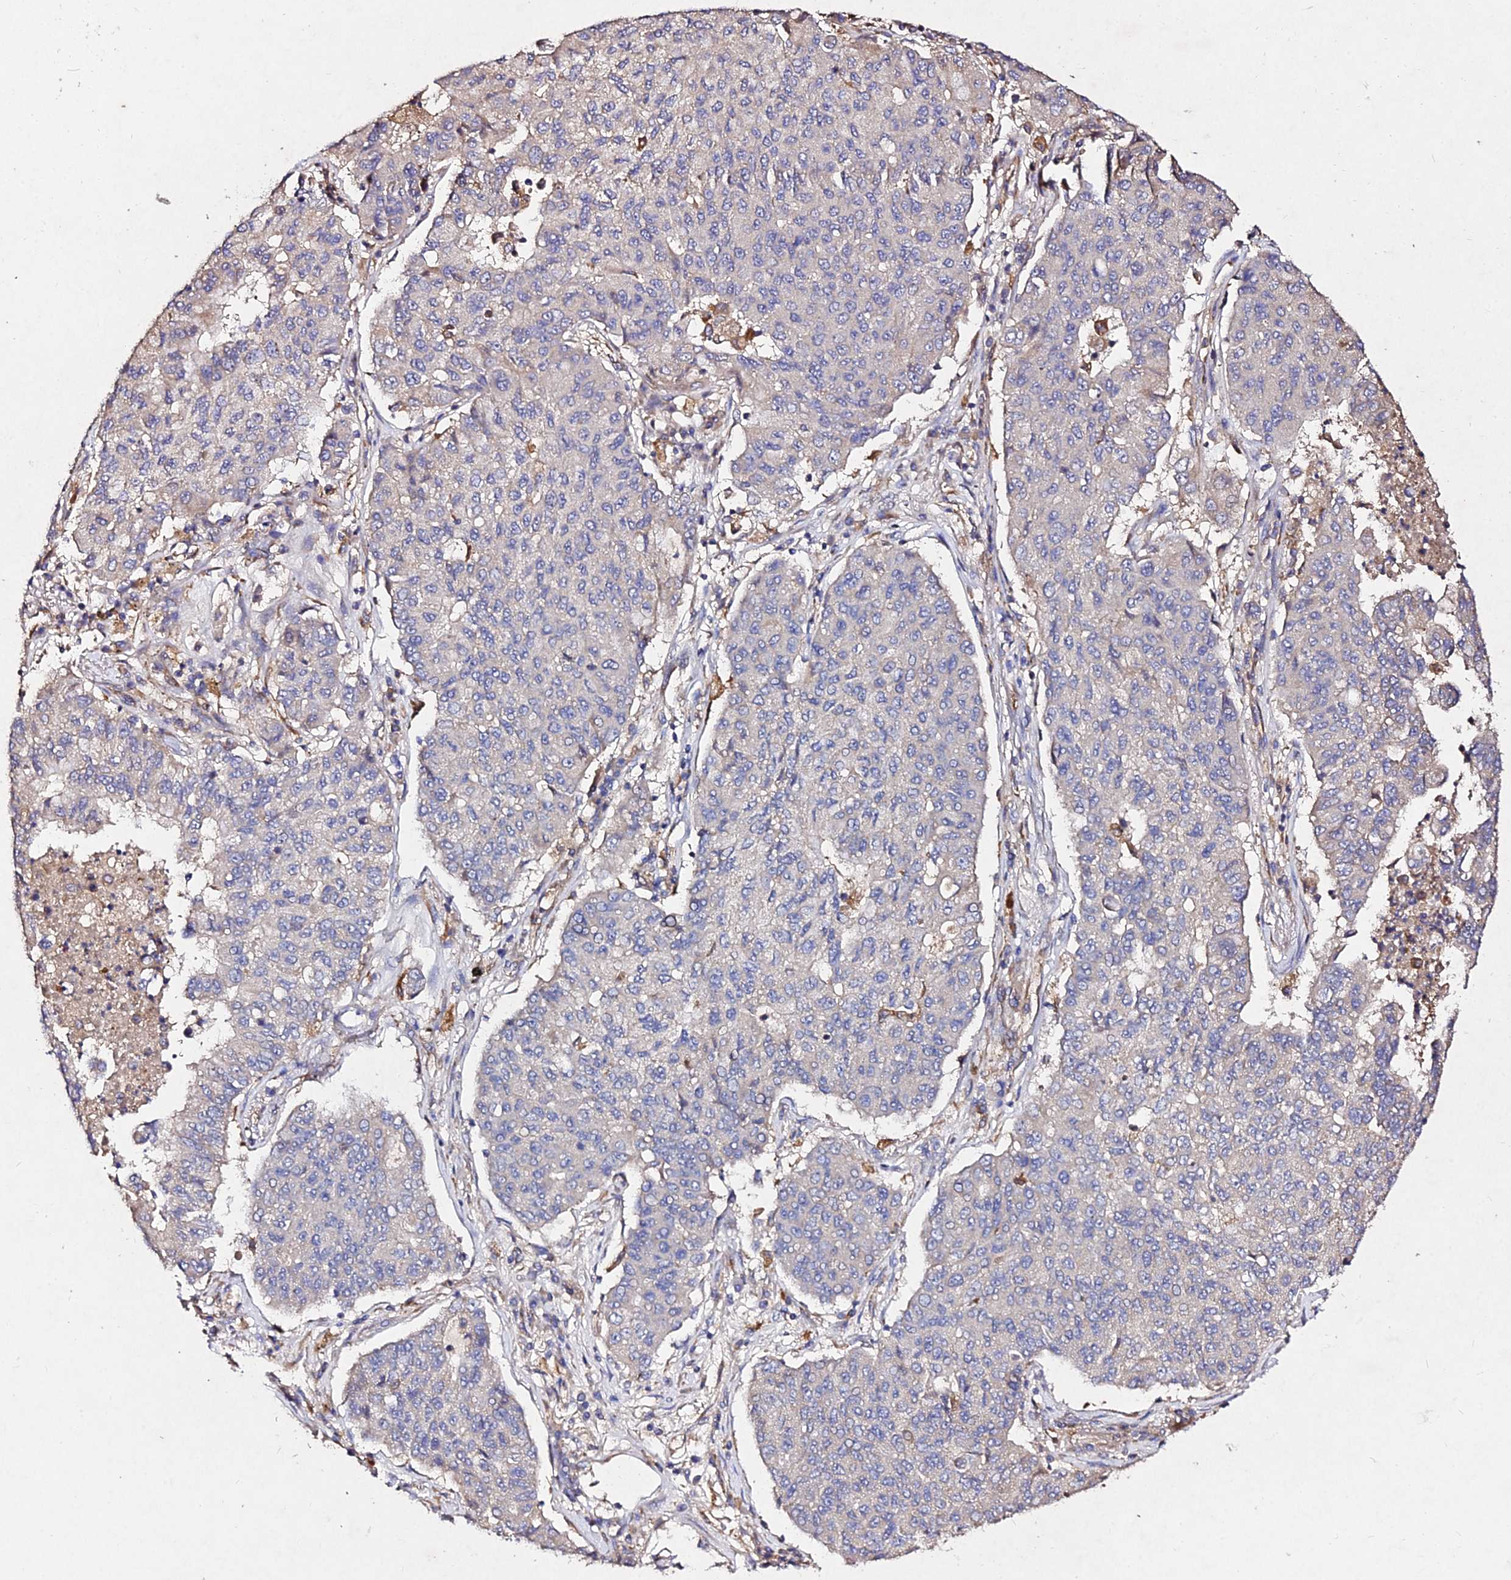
{"staining": {"intensity": "negative", "quantity": "none", "location": "none"}, "tissue": "lung cancer", "cell_type": "Tumor cells", "image_type": "cancer", "snomed": [{"axis": "morphology", "description": "Squamous cell carcinoma, NOS"}, {"axis": "topography", "description": "Lung"}], "caption": "An IHC image of lung cancer is shown. There is no staining in tumor cells of lung cancer.", "gene": "AP3M2", "patient": {"sex": "male", "age": 74}}